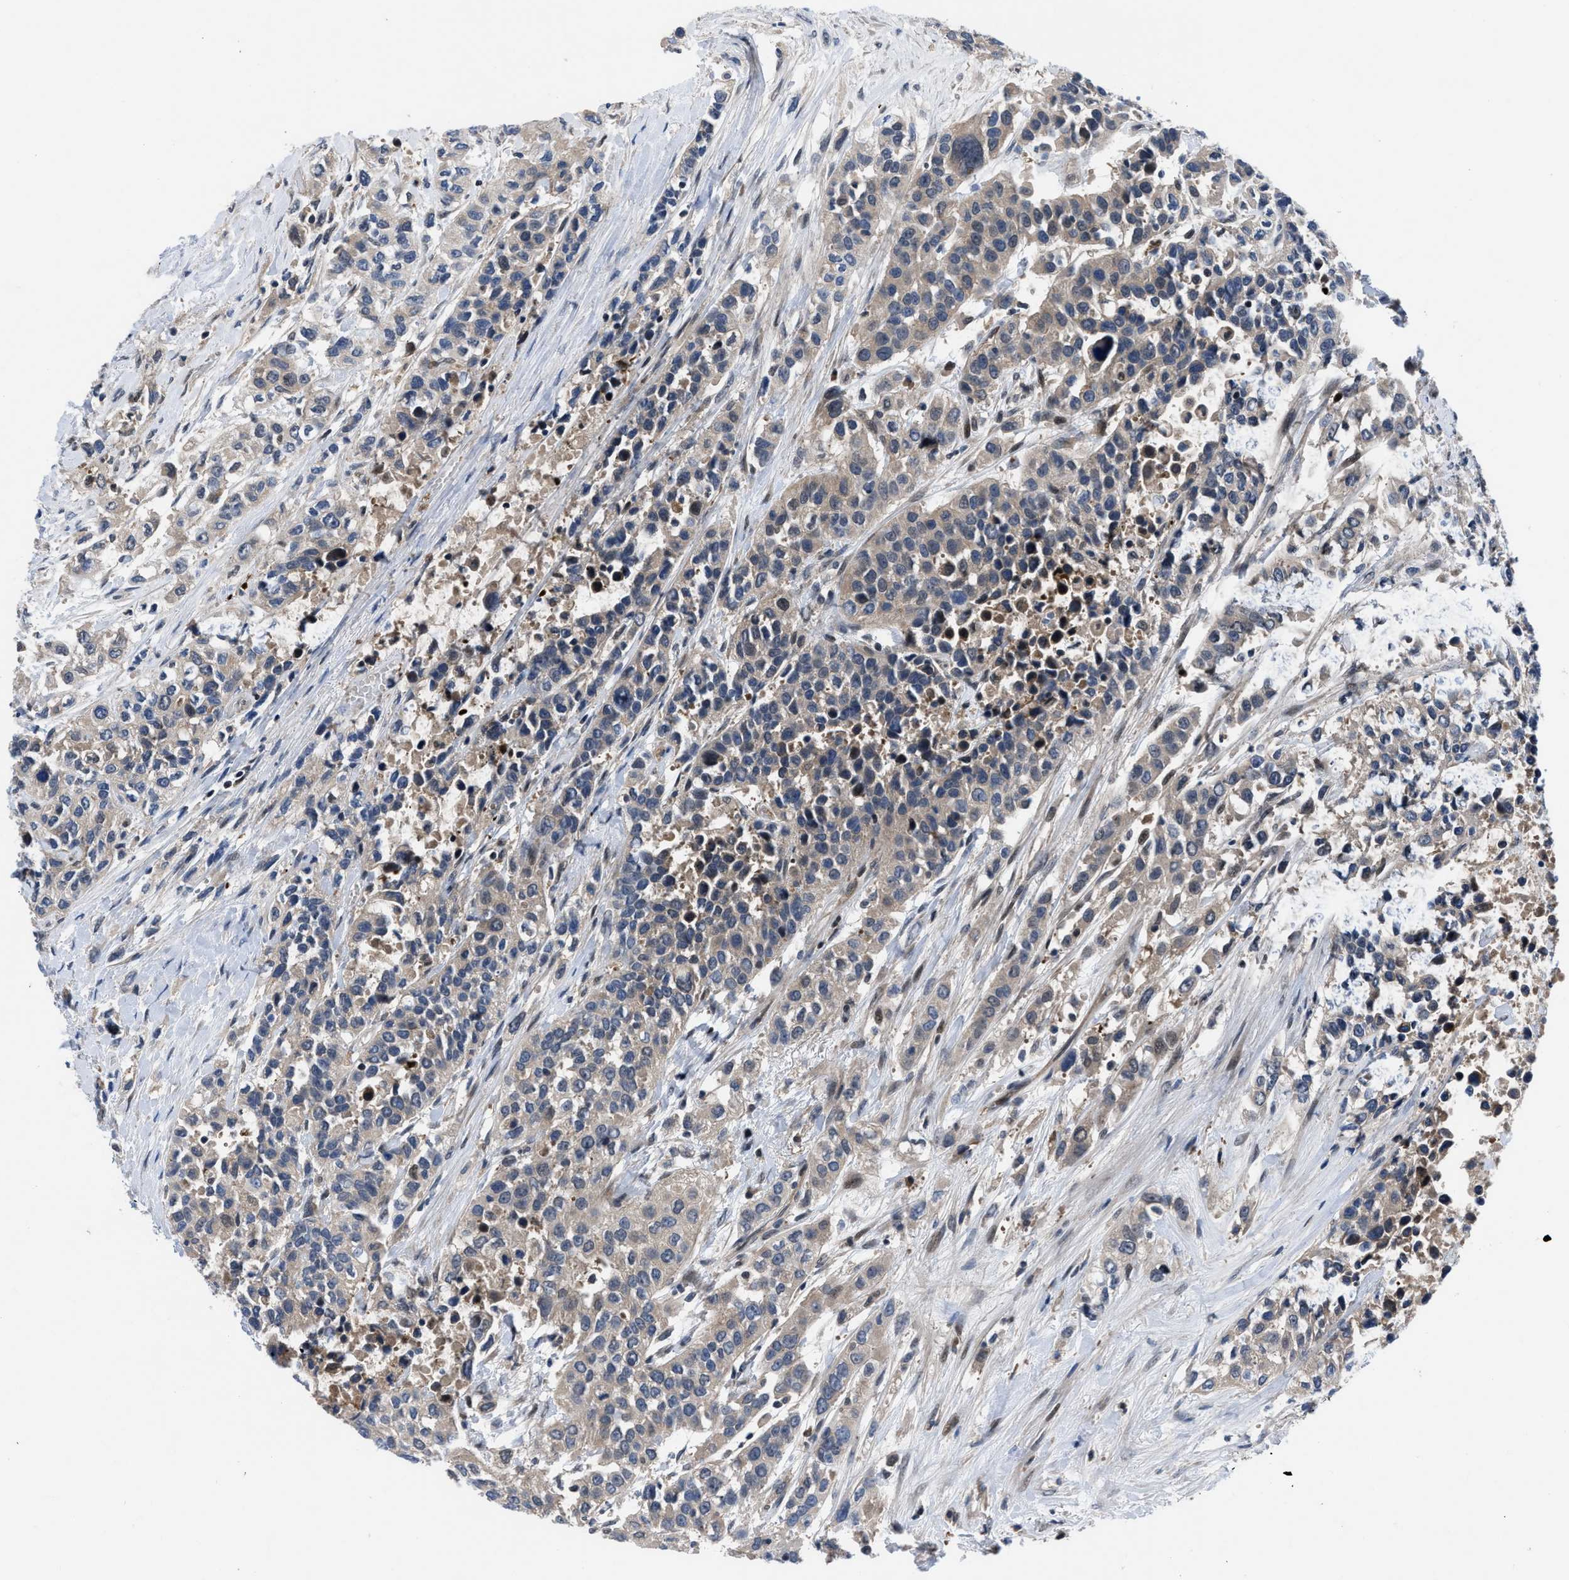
{"staining": {"intensity": "weak", "quantity": ">75%", "location": "cytoplasmic/membranous"}, "tissue": "urothelial cancer", "cell_type": "Tumor cells", "image_type": "cancer", "snomed": [{"axis": "morphology", "description": "Urothelial carcinoma, High grade"}, {"axis": "topography", "description": "Urinary bladder"}], "caption": "Immunohistochemistry (IHC) of urothelial cancer exhibits low levels of weak cytoplasmic/membranous positivity in approximately >75% of tumor cells. (Stains: DAB (3,3'-diaminobenzidine) in brown, nuclei in blue, Microscopy: brightfield microscopy at high magnification).", "gene": "IL17RE", "patient": {"sex": "female", "age": 80}}